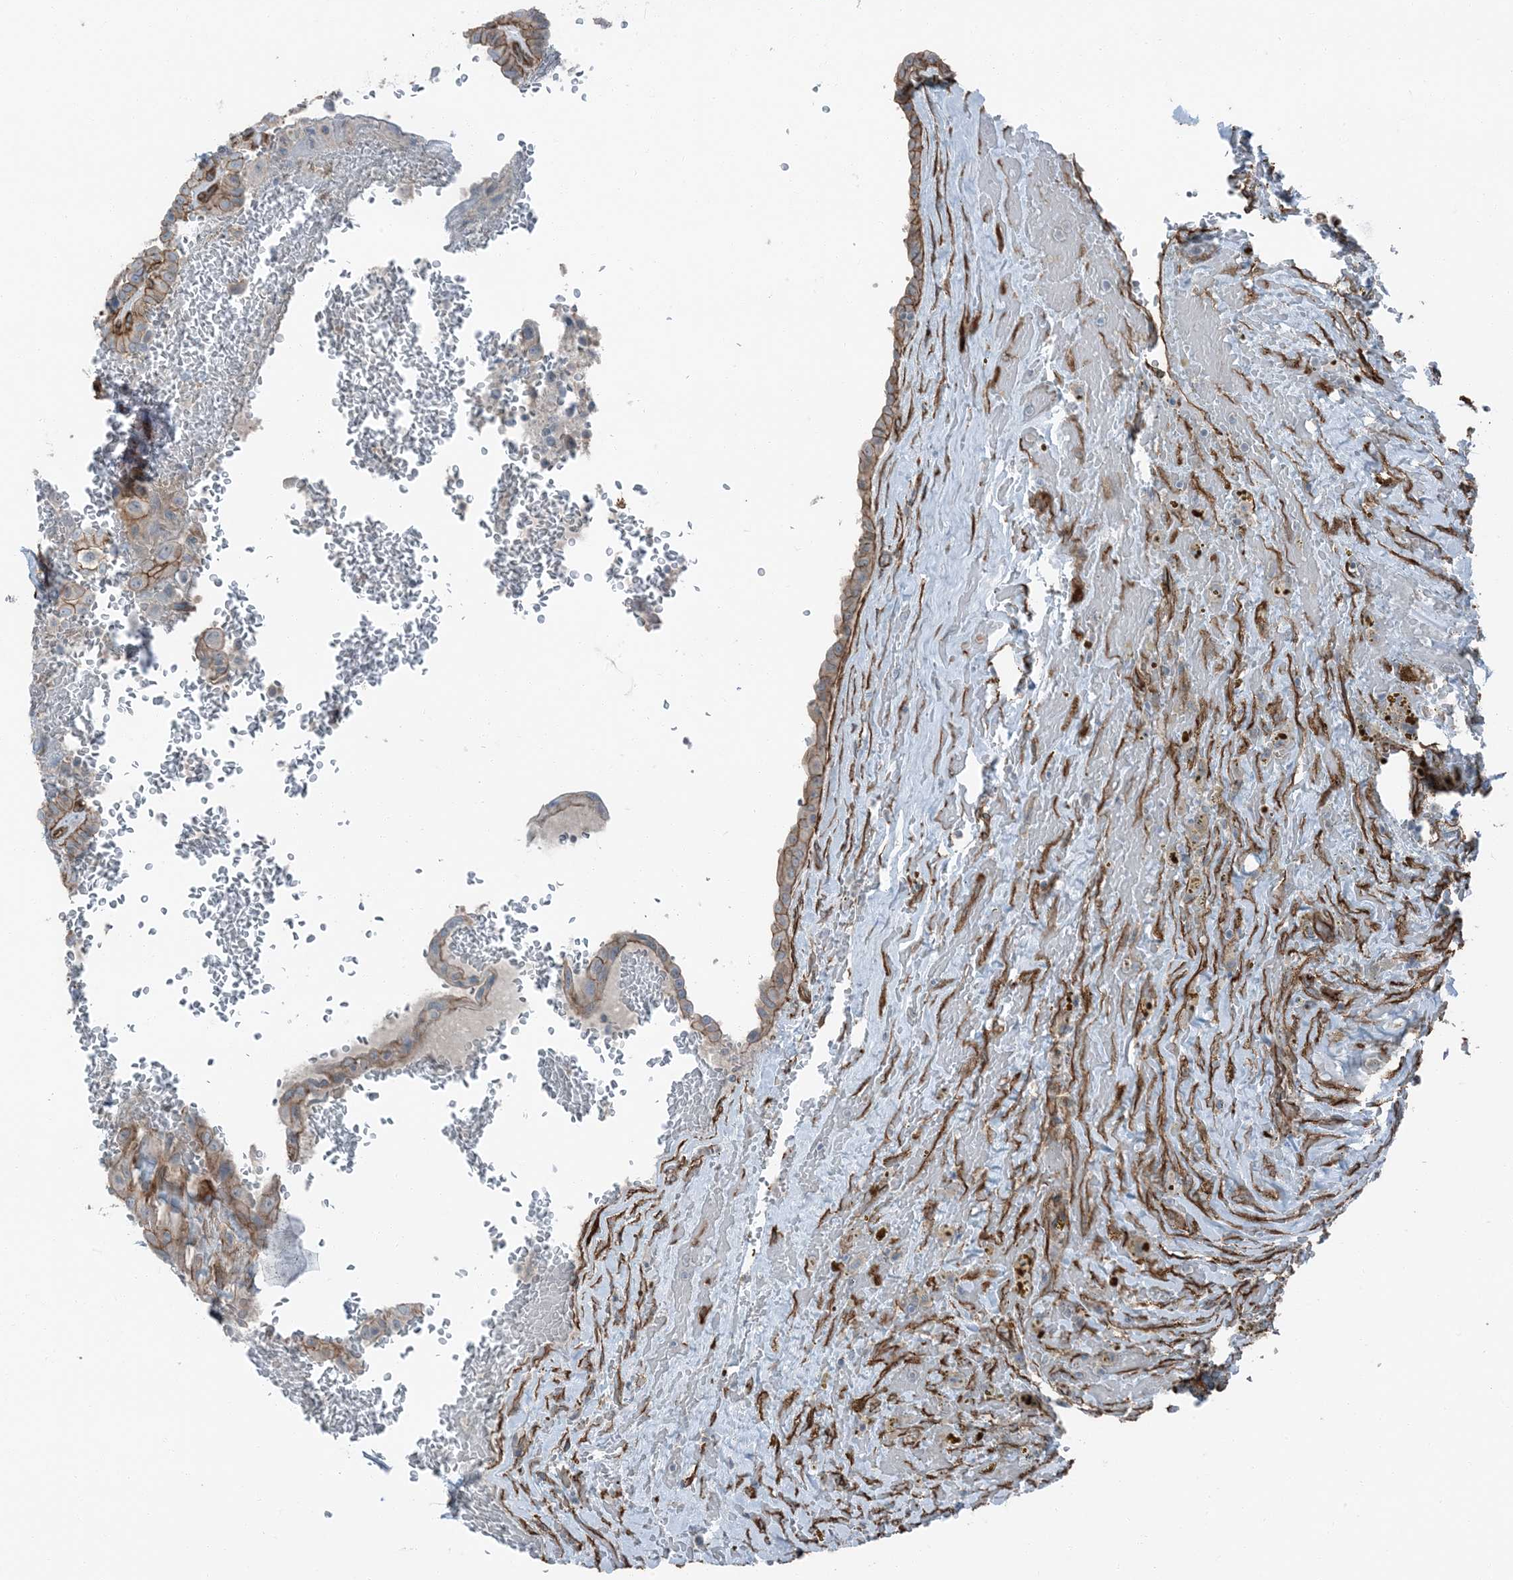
{"staining": {"intensity": "moderate", "quantity": ">75%", "location": "cytoplasmic/membranous"}, "tissue": "thyroid cancer", "cell_type": "Tumor cells", "image_type": "cancer", "snomed": [{"axis": "morphology", "description": "Papillary adenocarcinoma, NOS"}, {"axis": "topography", "description": "Thyroid gland"}], "caption": "Thyroid papillary adenocarcinoma stained with a brown dye exhibits moderate cytoplasmic/membranous positive staining in about >75% of tumor cells.", "gene": "ZFP90", "patient": {"sex": "male", "age": 77}}